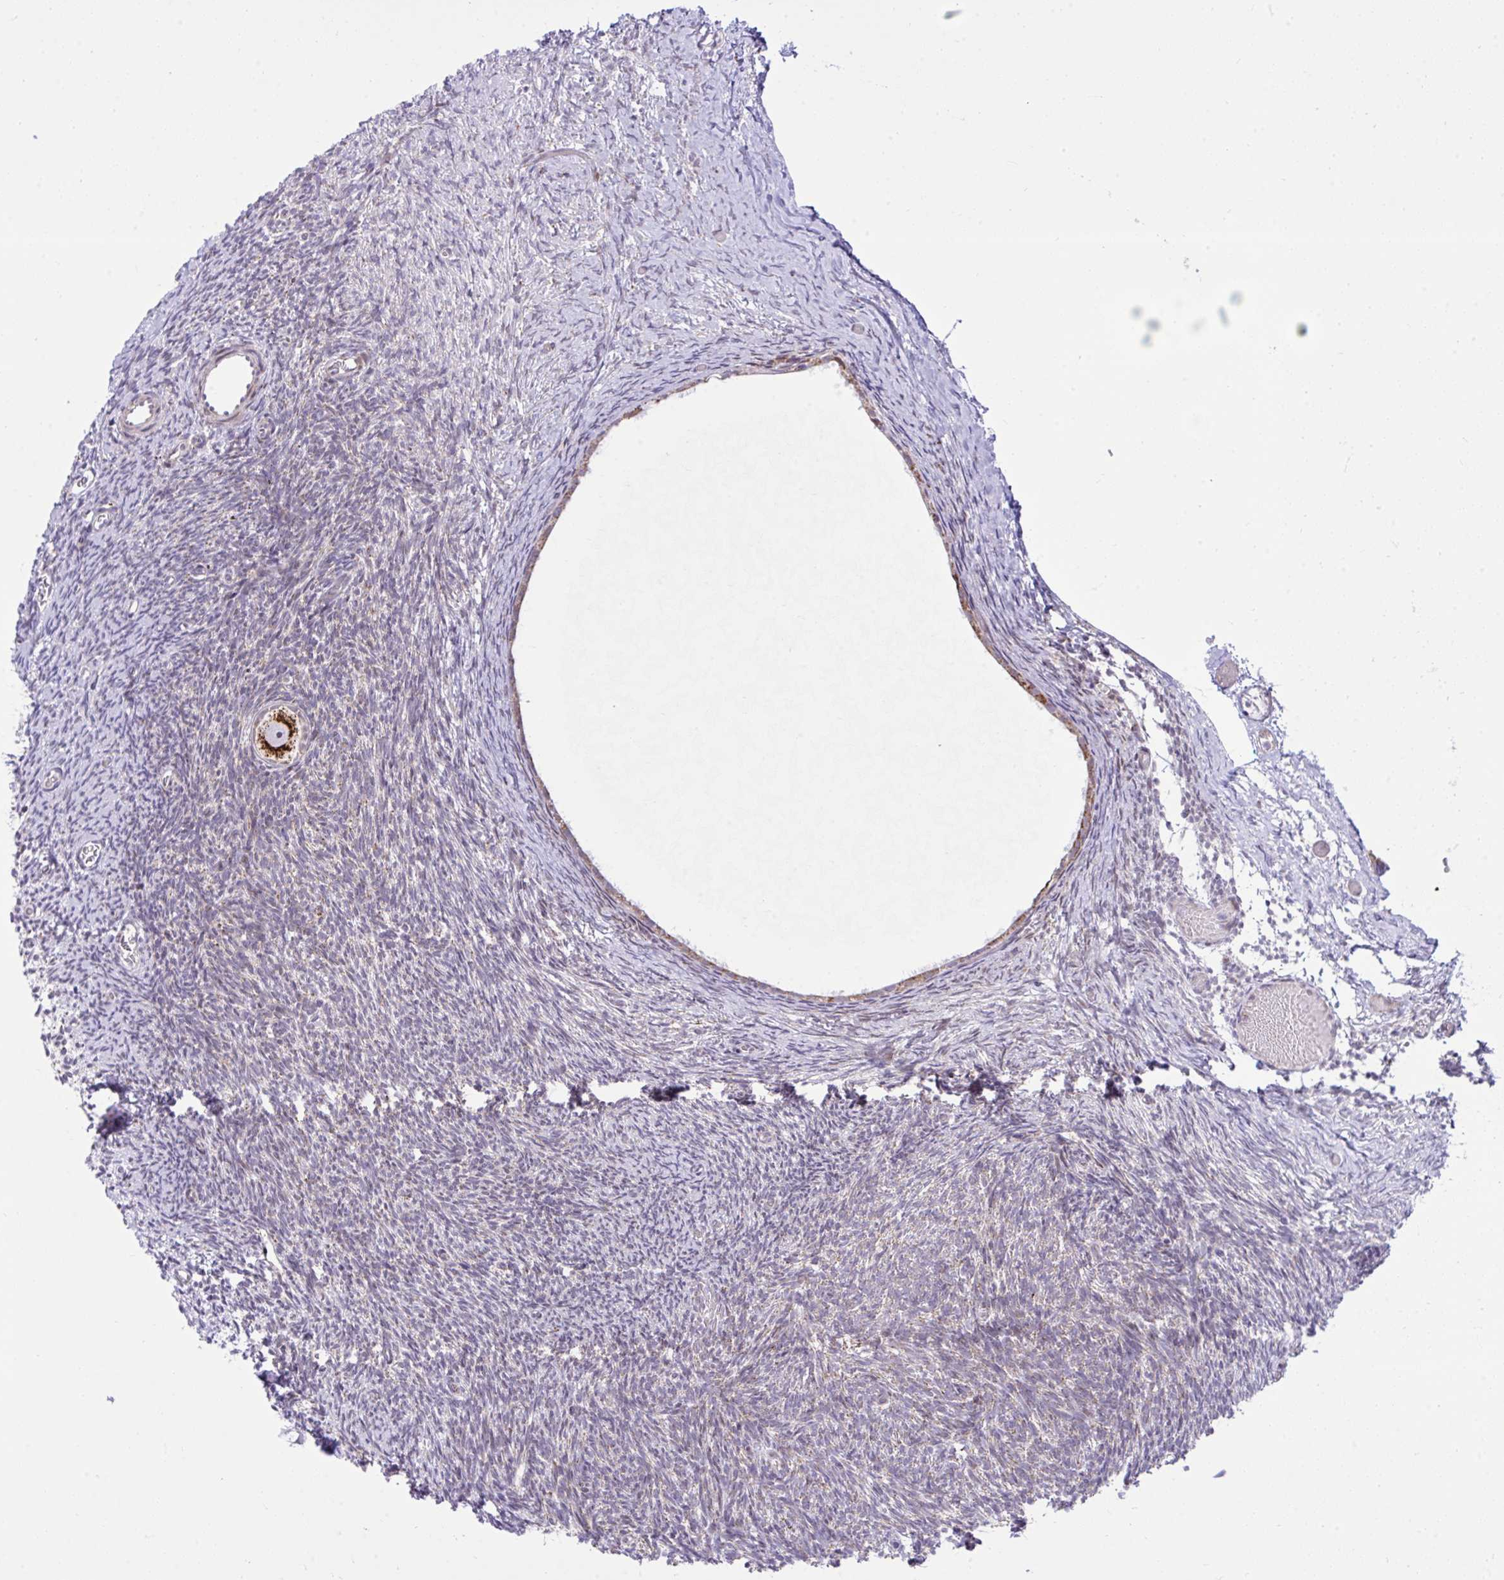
{"staining": {"intensity": "strong", "quantity": ">75%", "location": "cytoplasmic/membranous"}, "tissue": "ovary", "cell_type": "Follicle cells", "image_type": "normal", "snomed": [{"axis": "morphology", "description": "Normal tissue, NOS"}, {"axis": "topography", "description": "Ovary"}], "caption": "High-power microscopy captured an IHC micrograph of unremarkable ovary, revealing strong cytoplasmic/membranous positivity in about >75% of follicle cells.", "gene": "ZNF362", "patient": {"sex": "female", "age": 39}}